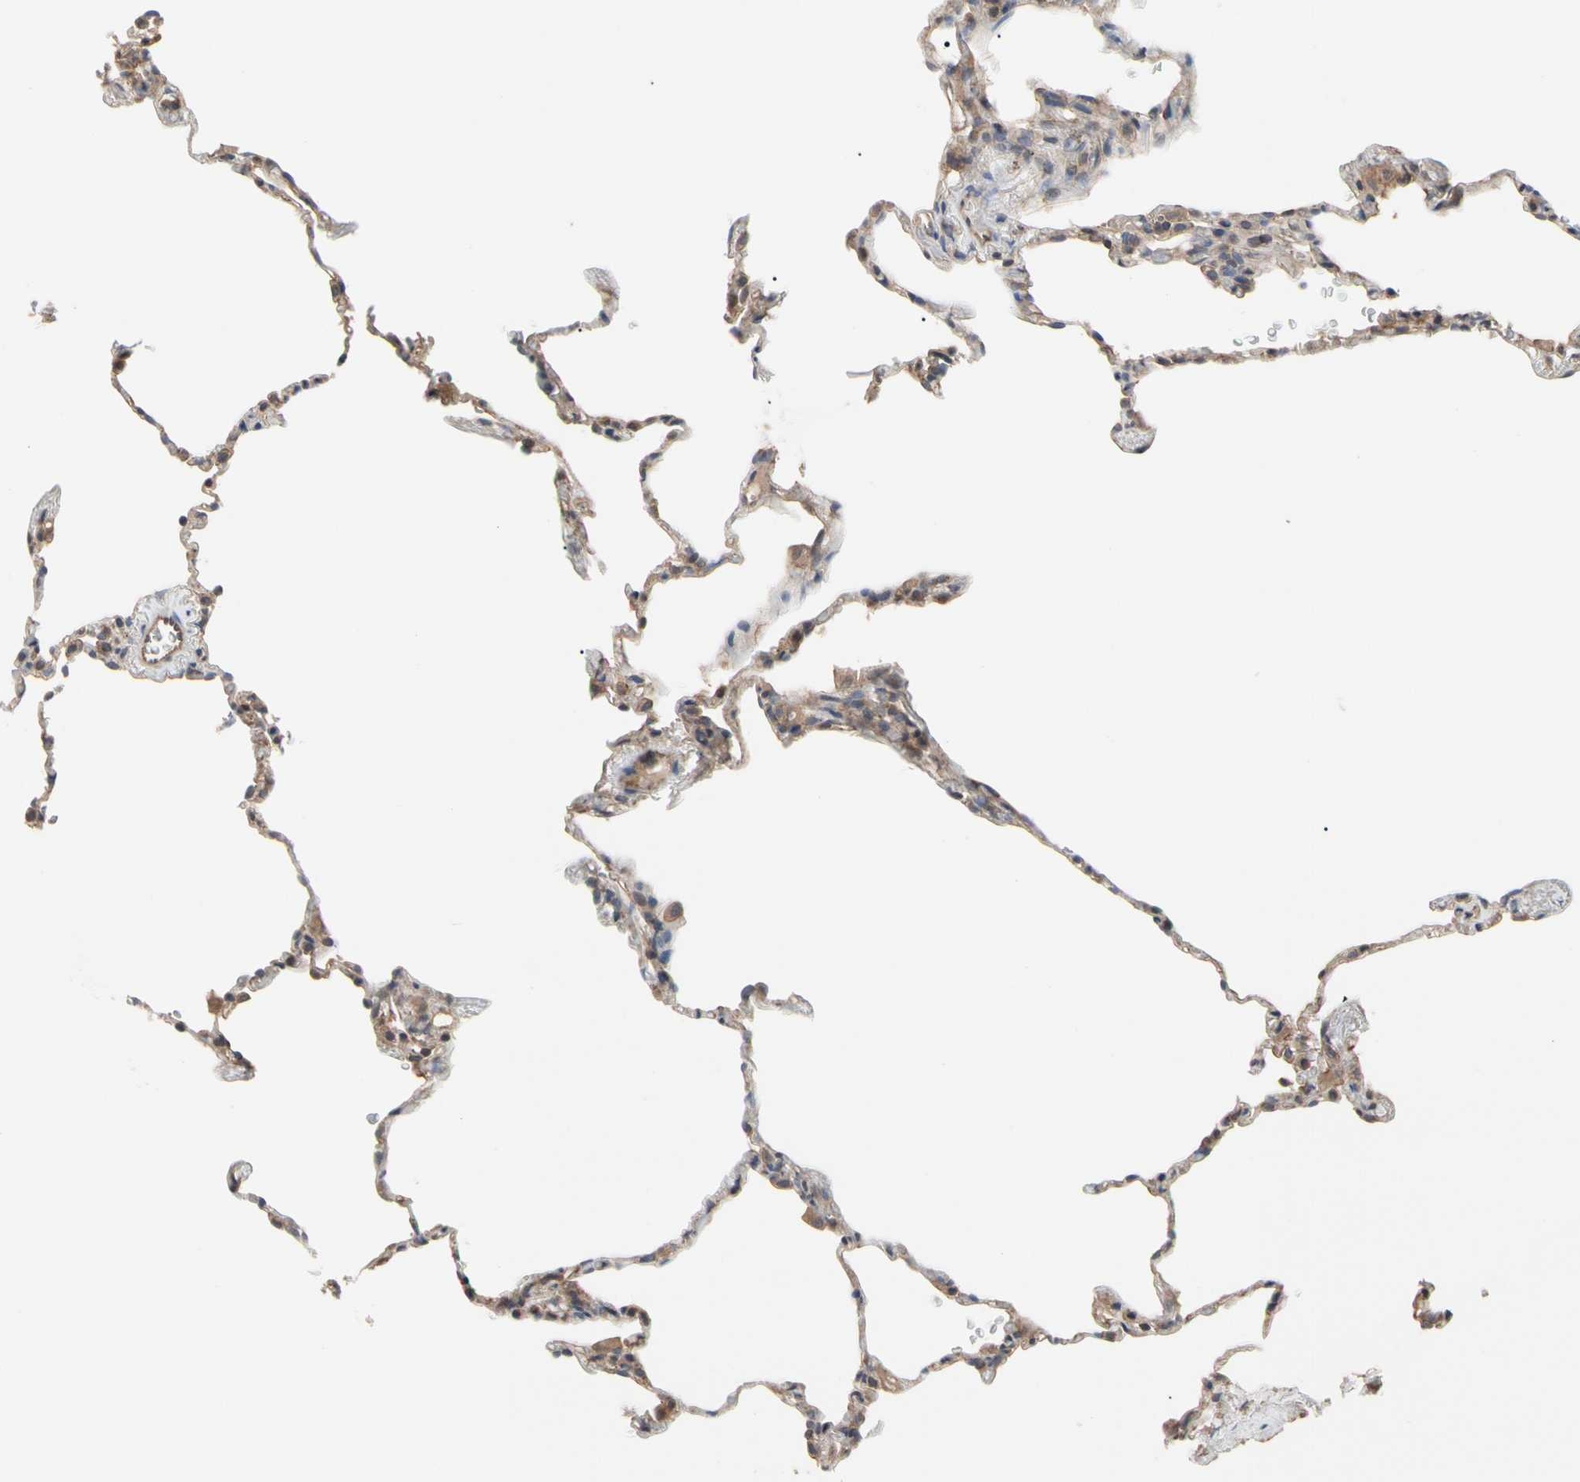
{"staining": {"intensity": "moderate", "quantity": "25%-75%", "location": "cytoplasmic/membranous"}, "tissue": "lung", "cell_type": "Alveolar cells", "image_type": "normal", "snomed": [{"axis": "morphology", "description": "Normal tissue, NOS"}, {"axis": "topography", "description": "Lung"}], "caption": "Protein analysis of unremarkable lung demonstrates moderate cytoplasmic/membranous staining in approximately 25%-75% of alveolar cells.", "gene": "DPP8", "patient": {"sex": "male", "age": 59}}